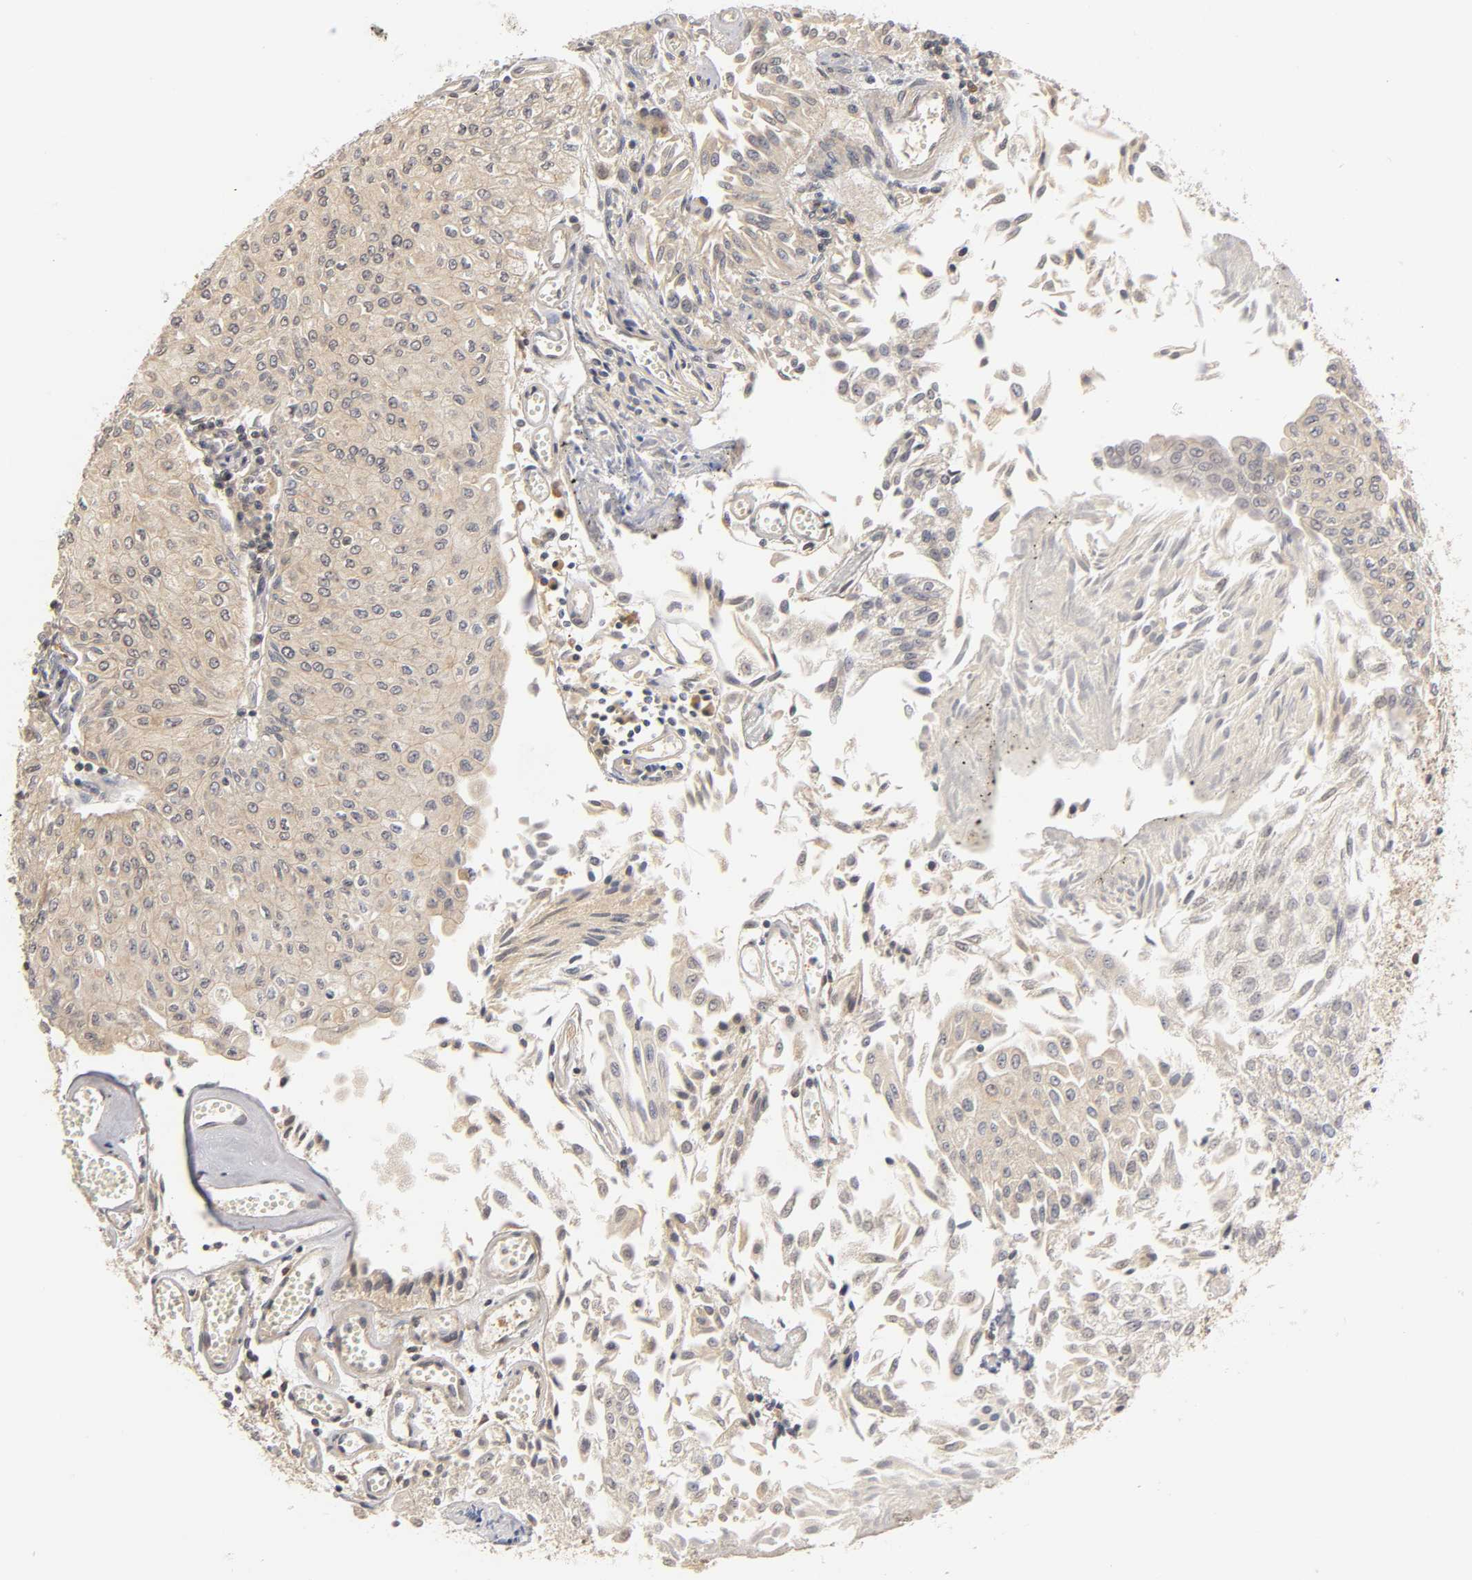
{"staining": {"intensity": "negative", "quantity": "none", "location": "none"}, "tissue": "urothelial cancer", "cell_type": "Tumor cells", "image_type": "cancer", "snomed": [{"axis": "morphology", "description": "Urothelial carcinoma, Low grade"}, {"axis": "topography", "description": "Urinary bladder"}], "caption": "Immunohistochemistry (IHC) photomicrograph of neoplastic tissue: urothelial cancer stained with DAB displays no significant protein positivity in tumor cells.", "gene": "PDE5A", "patient": {"sex": "male", "age": 86}}